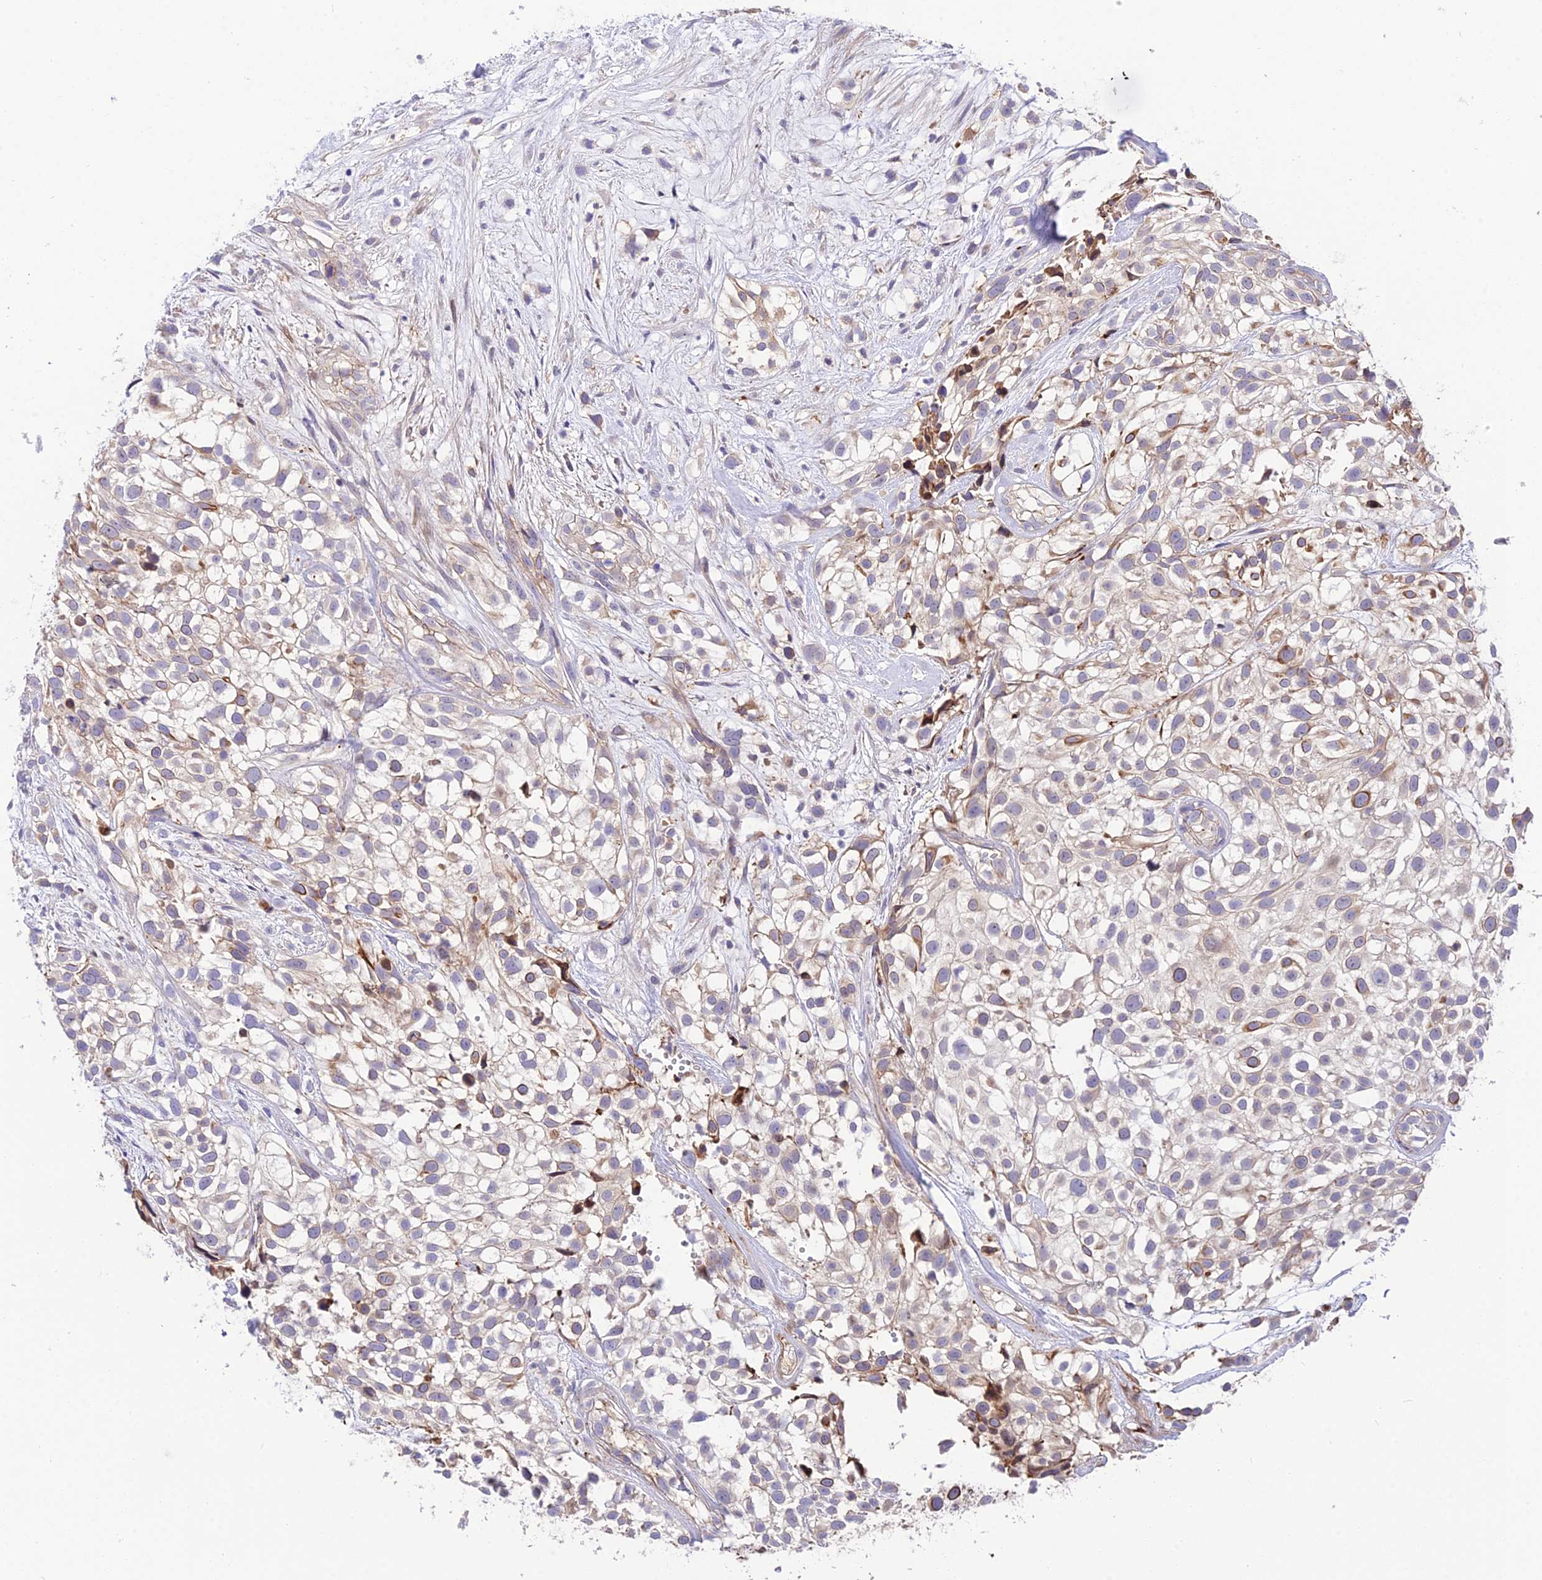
{"staining": {"intensity": "moderate", "quantity": "<25%", "location": "cytoplasmic/membranous"}, "tissue": "urothelial cancer", "cell_type": "Tumor cells", "image_type": "cancer", "snomed": [{"axis": "morphology", "description": "Urothelial carcinoma, High grade"}, {"axis": "topography", "description": "Urinary bladder"}], "caption": "Protein staining of urothelial carcinoma (high-grade) tissue demonstrates moderate cytoplasmic/membranous positivity in about <25% of tumor cells.", "gene": "TRIM43B", "patient": {"sex": "male", "age": 56}}